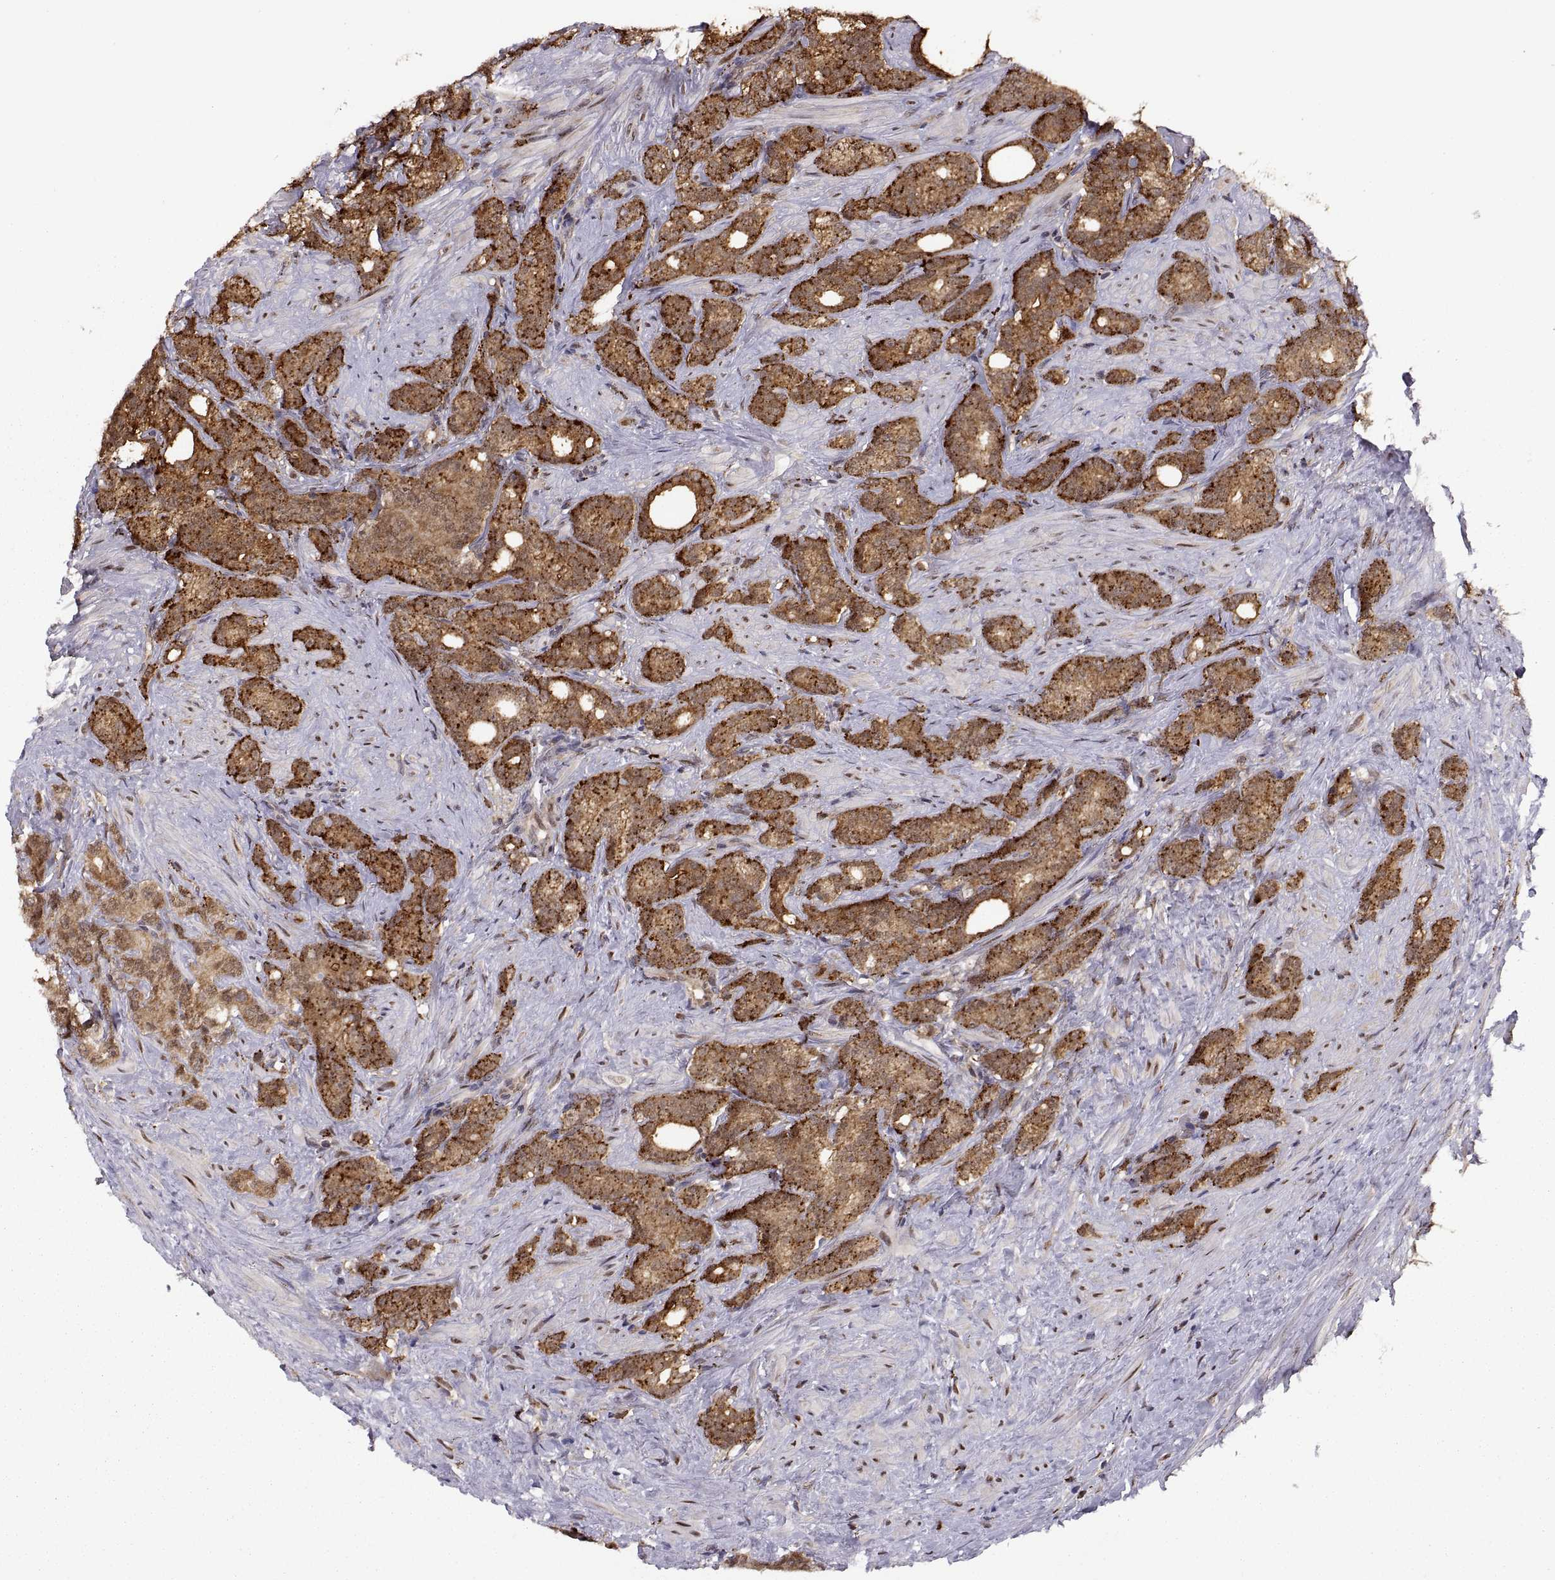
{"staining": {"intensity": "strong", "quantity": "25%-75%", "location": "cytoplasmic/membranous,nuclear"}, "tissue": "prostate cancer", "cell_type": "Tumor cells", "image_type": "cancer", "snomed": [{"axis": "morphology", "description": "Adenocarcinoma, High grade"}, {"axis": "topography", "description": "Prostate"}], "caption": "IHC of prostate cancer reveals high levels of strong cytoplasmic/membranous and nuclear expression in about 25%-75% of tumor cells. The protein of interest is stained brown, and the nuclei are stained in blue (DAB (3,3'-diaminobenzidine) IHC with brightfield microscopy, high magnification).", "gene": "PSMC2", "patient": {"sex": "male", "age": 90}}